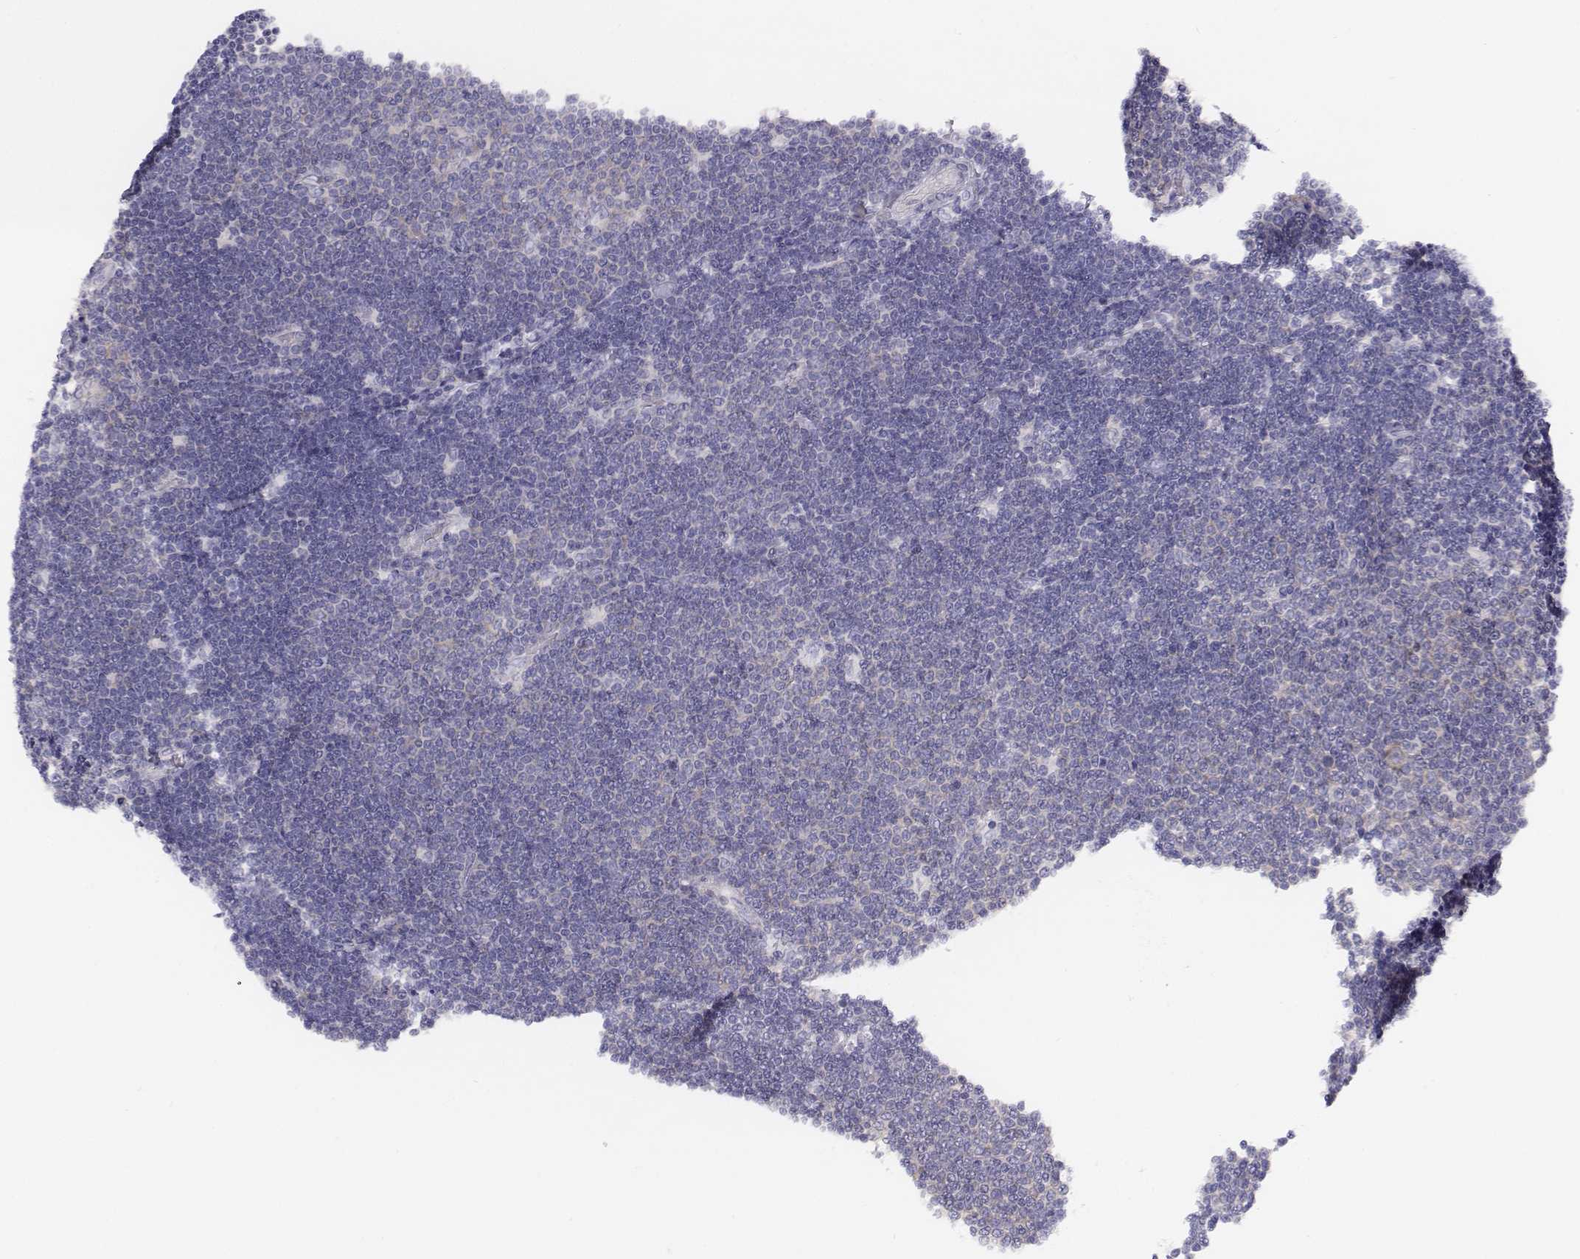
{"staining": {"intensity": "weak", "quantity": "<25%", "location": "cytoplasmic/membranous"}, "tissue": "lymphoma", "cell_type": "Tumor cells", "image_type": "cancer", "snomed": [{"axis": "morphology", "description": "Malignant lymphoma, non-Hodgkin's type, Low grade"}, {"axis": "topography", "description": "Brain"}], "caption": "Tumor cells show no significant protein positivity in lymphoma.", "gene": "CHST14", "patient": {"sex": "female", "age": 66}}